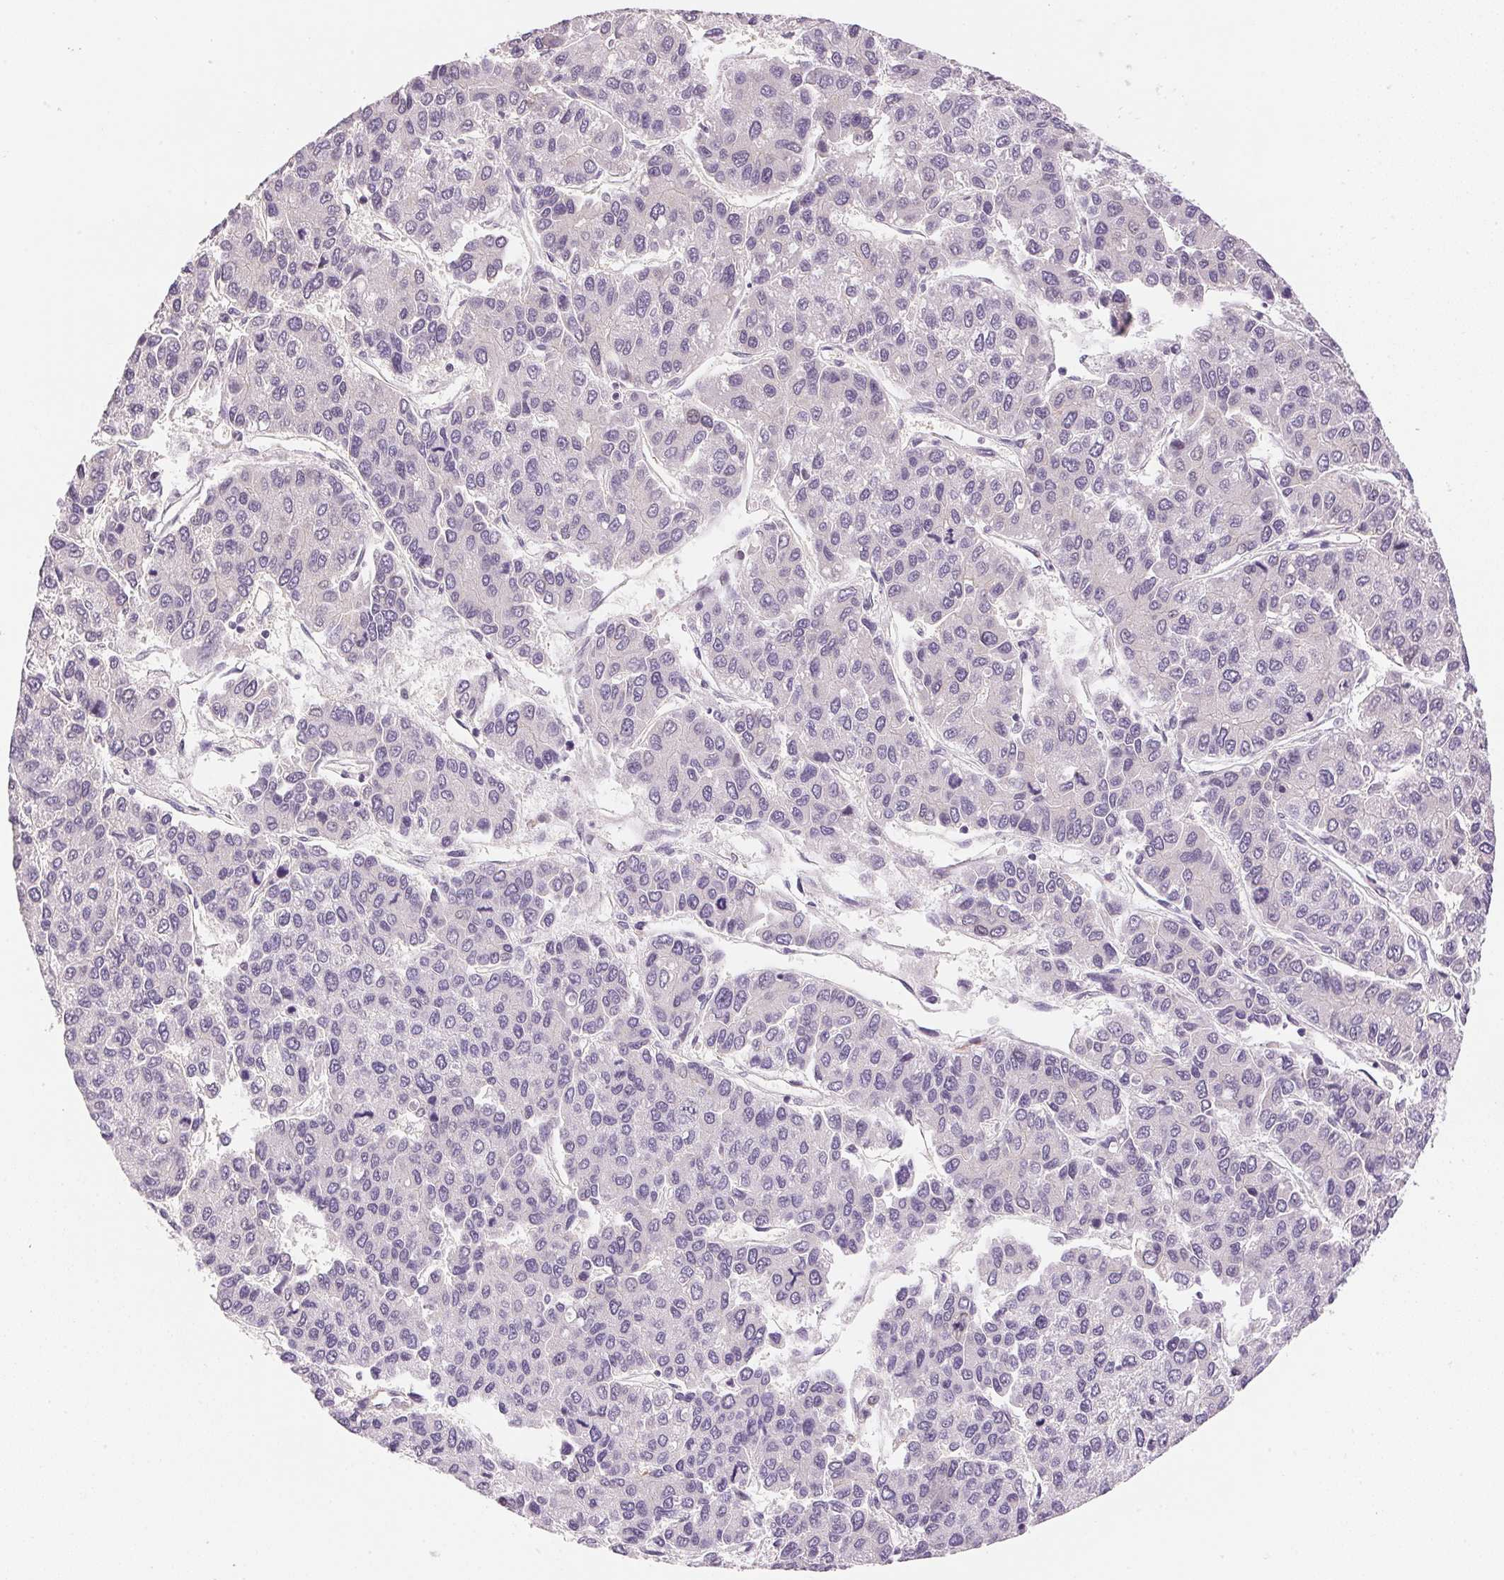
{"staining": {"intensity": "negative", "quantity": "none", "location": "none"}, "tissue": "liver cancer", "cell_type": "Tumor cells", "image_type": "cancer", "snomed": [{"axis": "morphology", "description": "Carcinoma, Hepatocellular, NOS"}, {"axis": "topography", "description": "Liver"}], "caption": "Photomicrograph shows no significant protein positivity in tumor cells of hepatocellular carcinoma (liver).", "gene": "GYG2", "patient": {"sex": "female", "age": 66}}